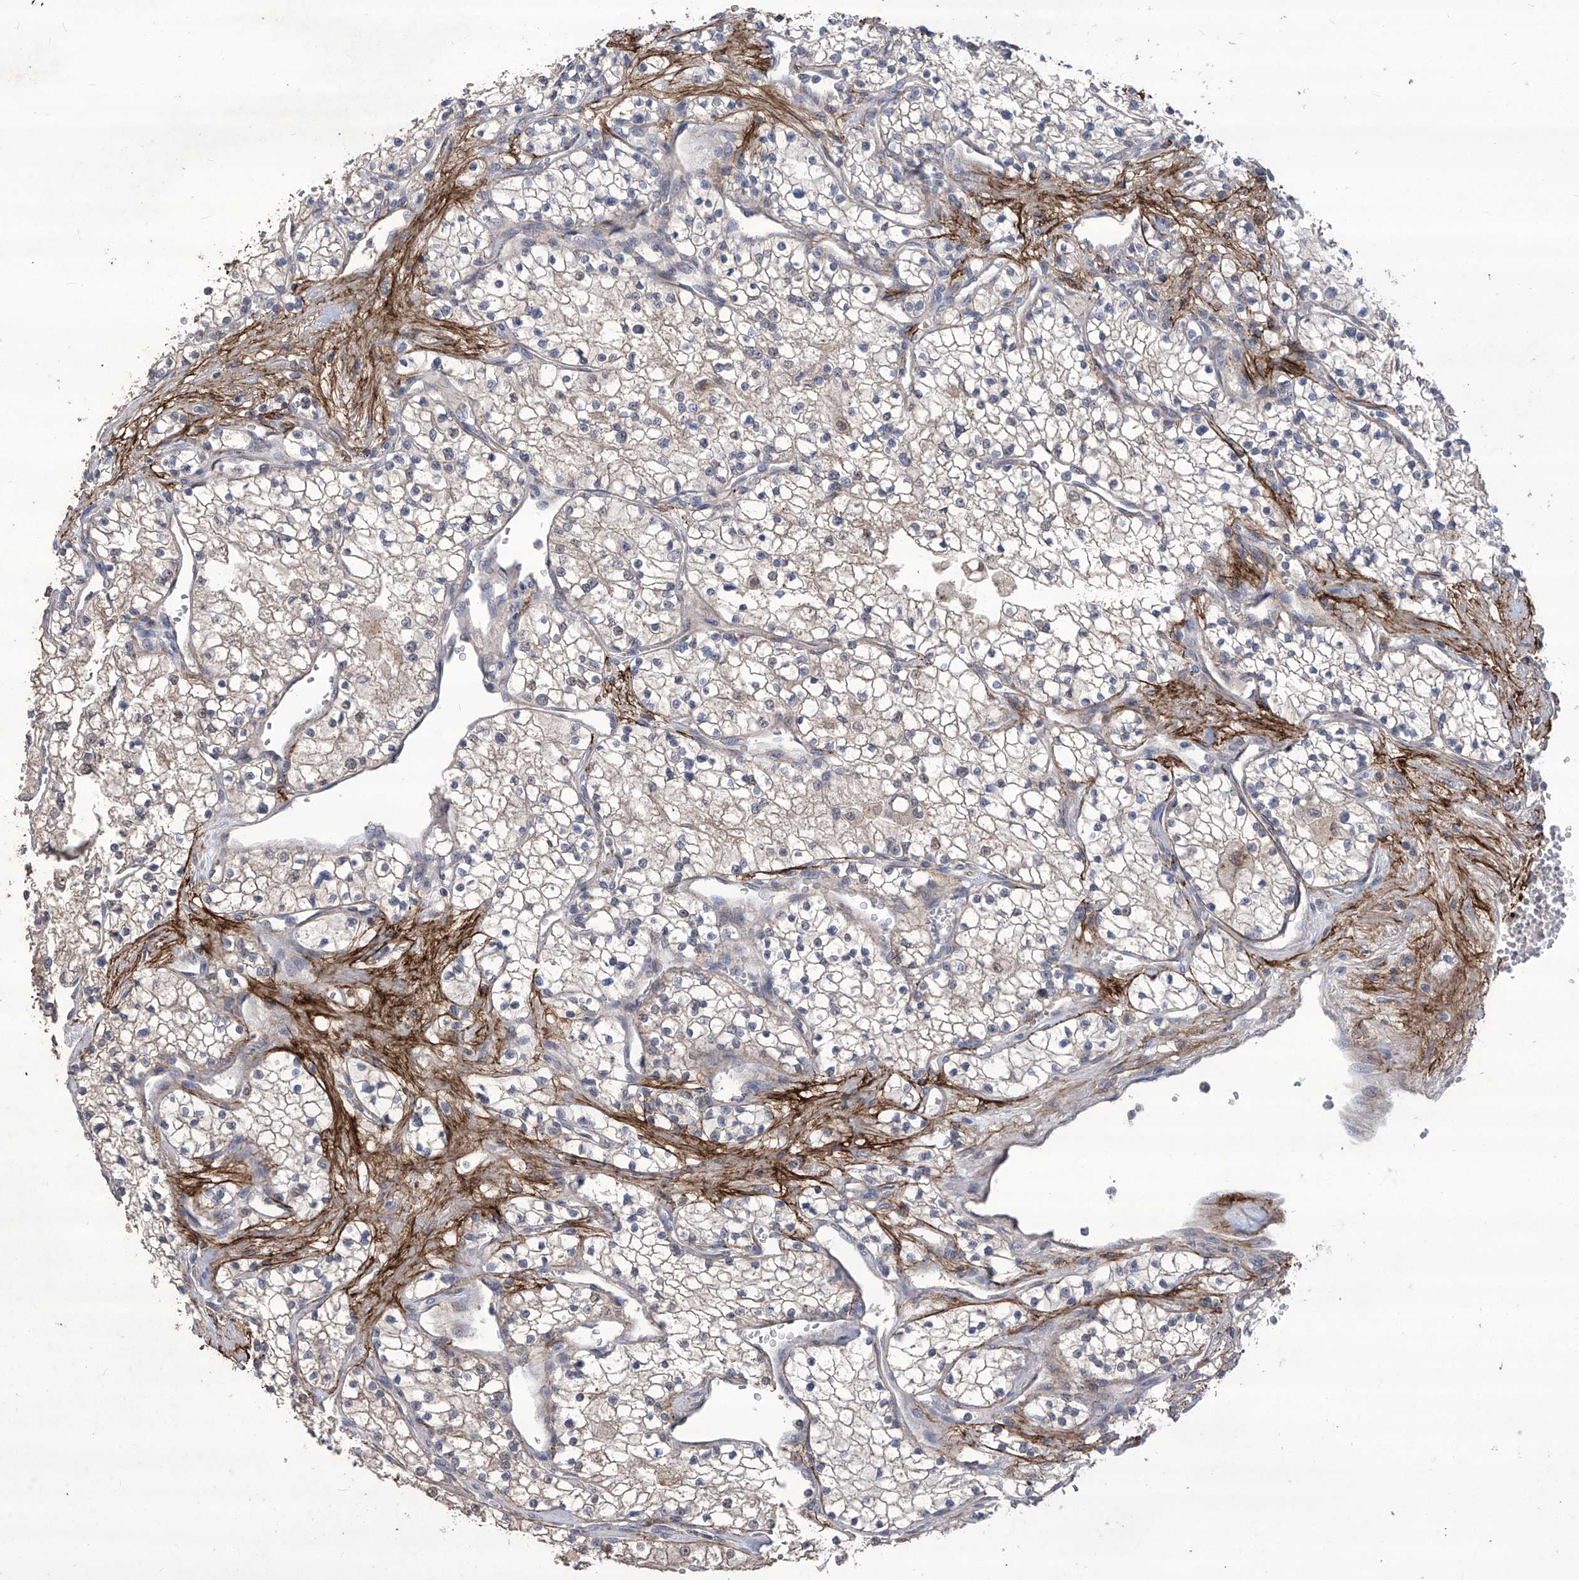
{"staining": {"intensity": "negative", "quantity": "none", "location": "none"}, "tissue": "renal cancer", "cell_type": "Tumor cells", "image_type": "cancer", "snomed": [{"axis": "morphology", "description": "Normal tissue, NOS"}, {"axis": "morphology", "description": "Adenocarcinoma, NOS"}, {"axis": "topography", "description": "Kidney"}], "caption": "This is an immunohistochemistry (IHC) histopathology image of human renal adenocarcinoma. There is no staining in tumor cells.", "gene": "TXNIP", "patient": {"sex": "male", "age": 68}}